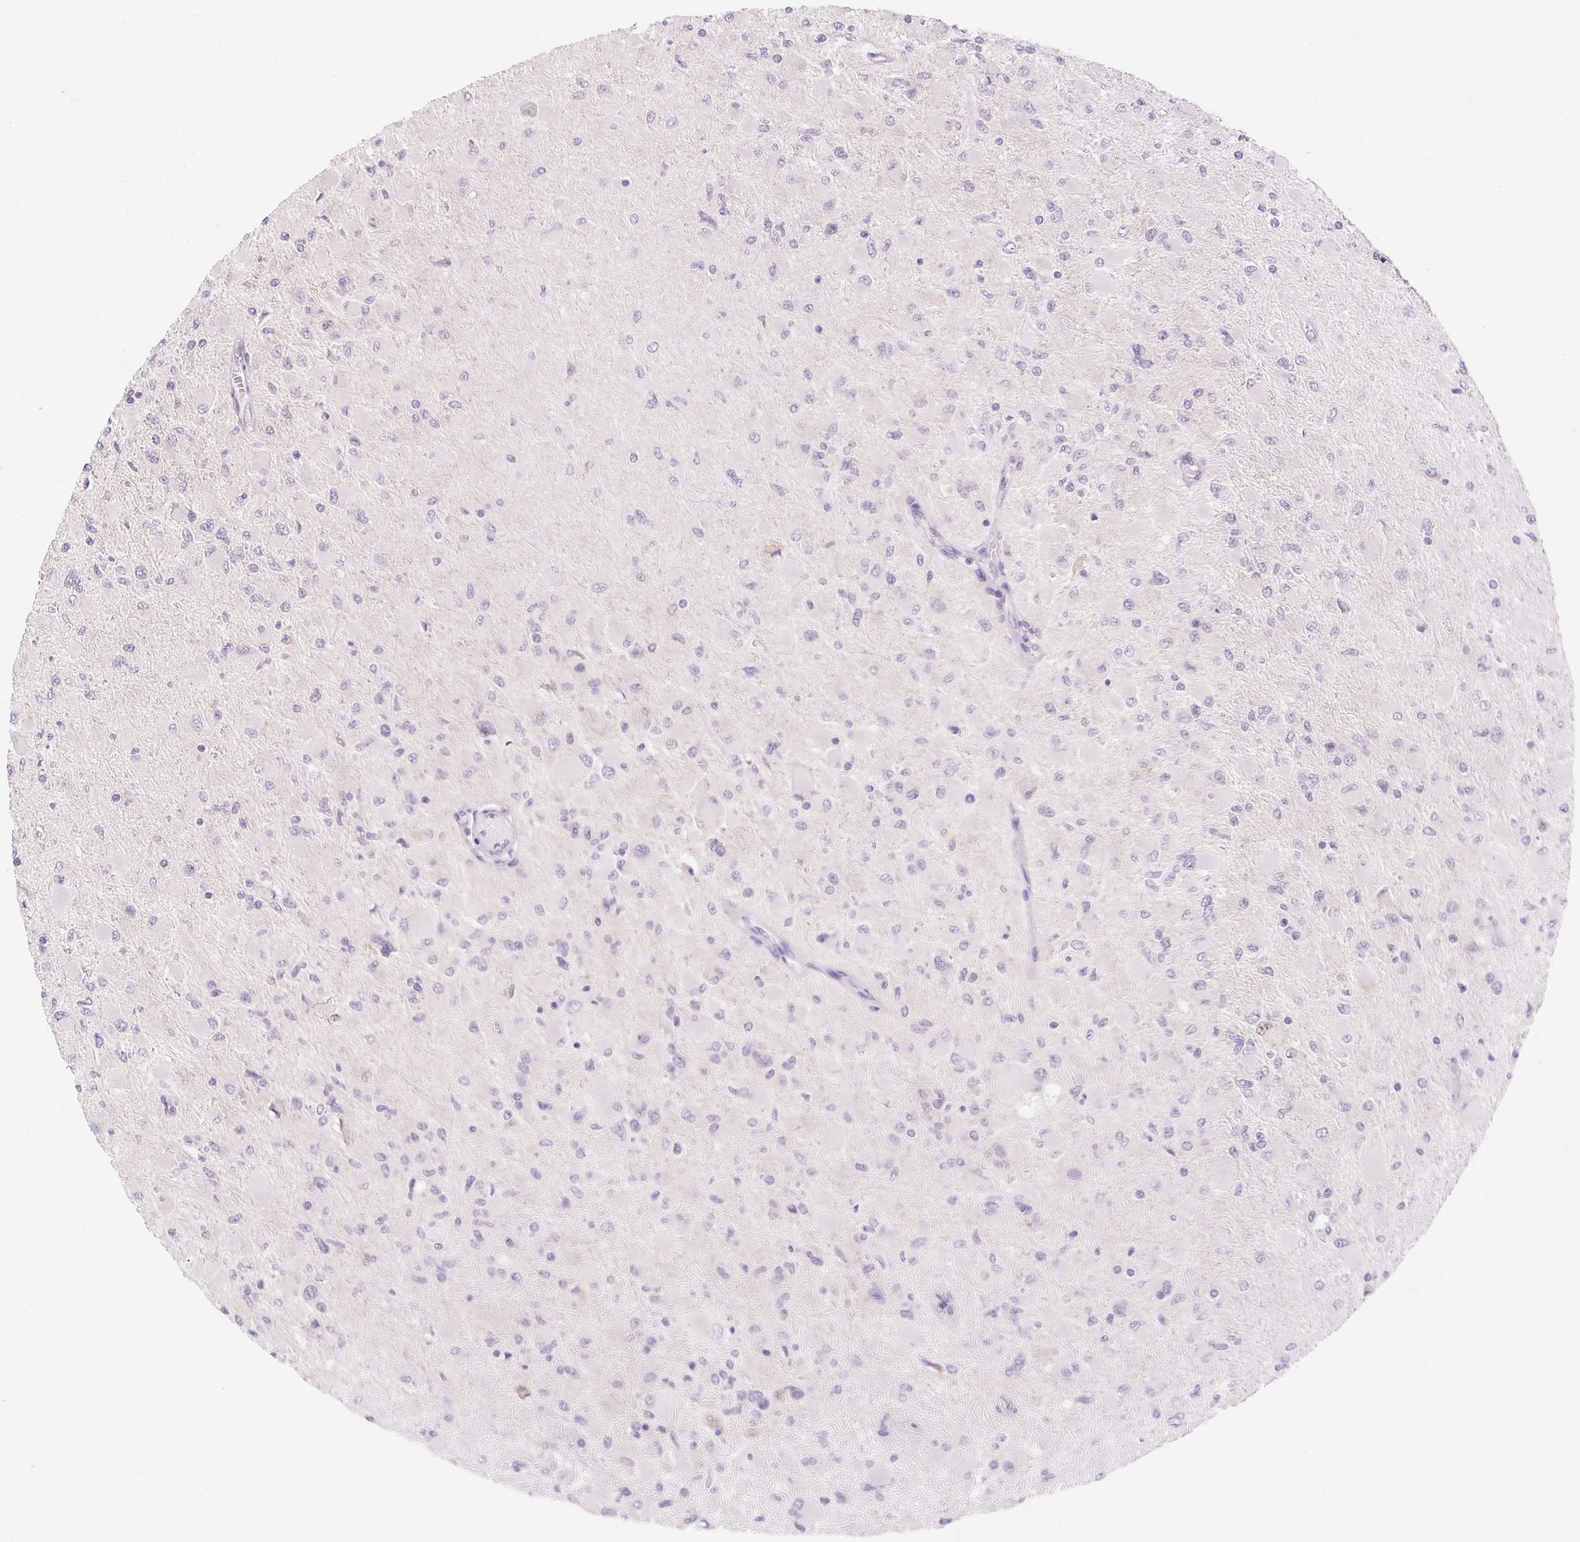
{"staining": {"intensity": "negative", "quantity": "none", "location": "none"}, "tissue": "glioma", "cell_type": "Tumor cells", "image_type": "cancer", "snomed": [{"axis": "morphology", "description": "Glioma, malignant, High grade"}, {"axis": "topography", "description": "Cerebral cortex"}], "caption": "Tumor cells are negative for protein expression in human glioma.", "gene": "DPPA5", "patient": {"sex": "female", "age": 36}}